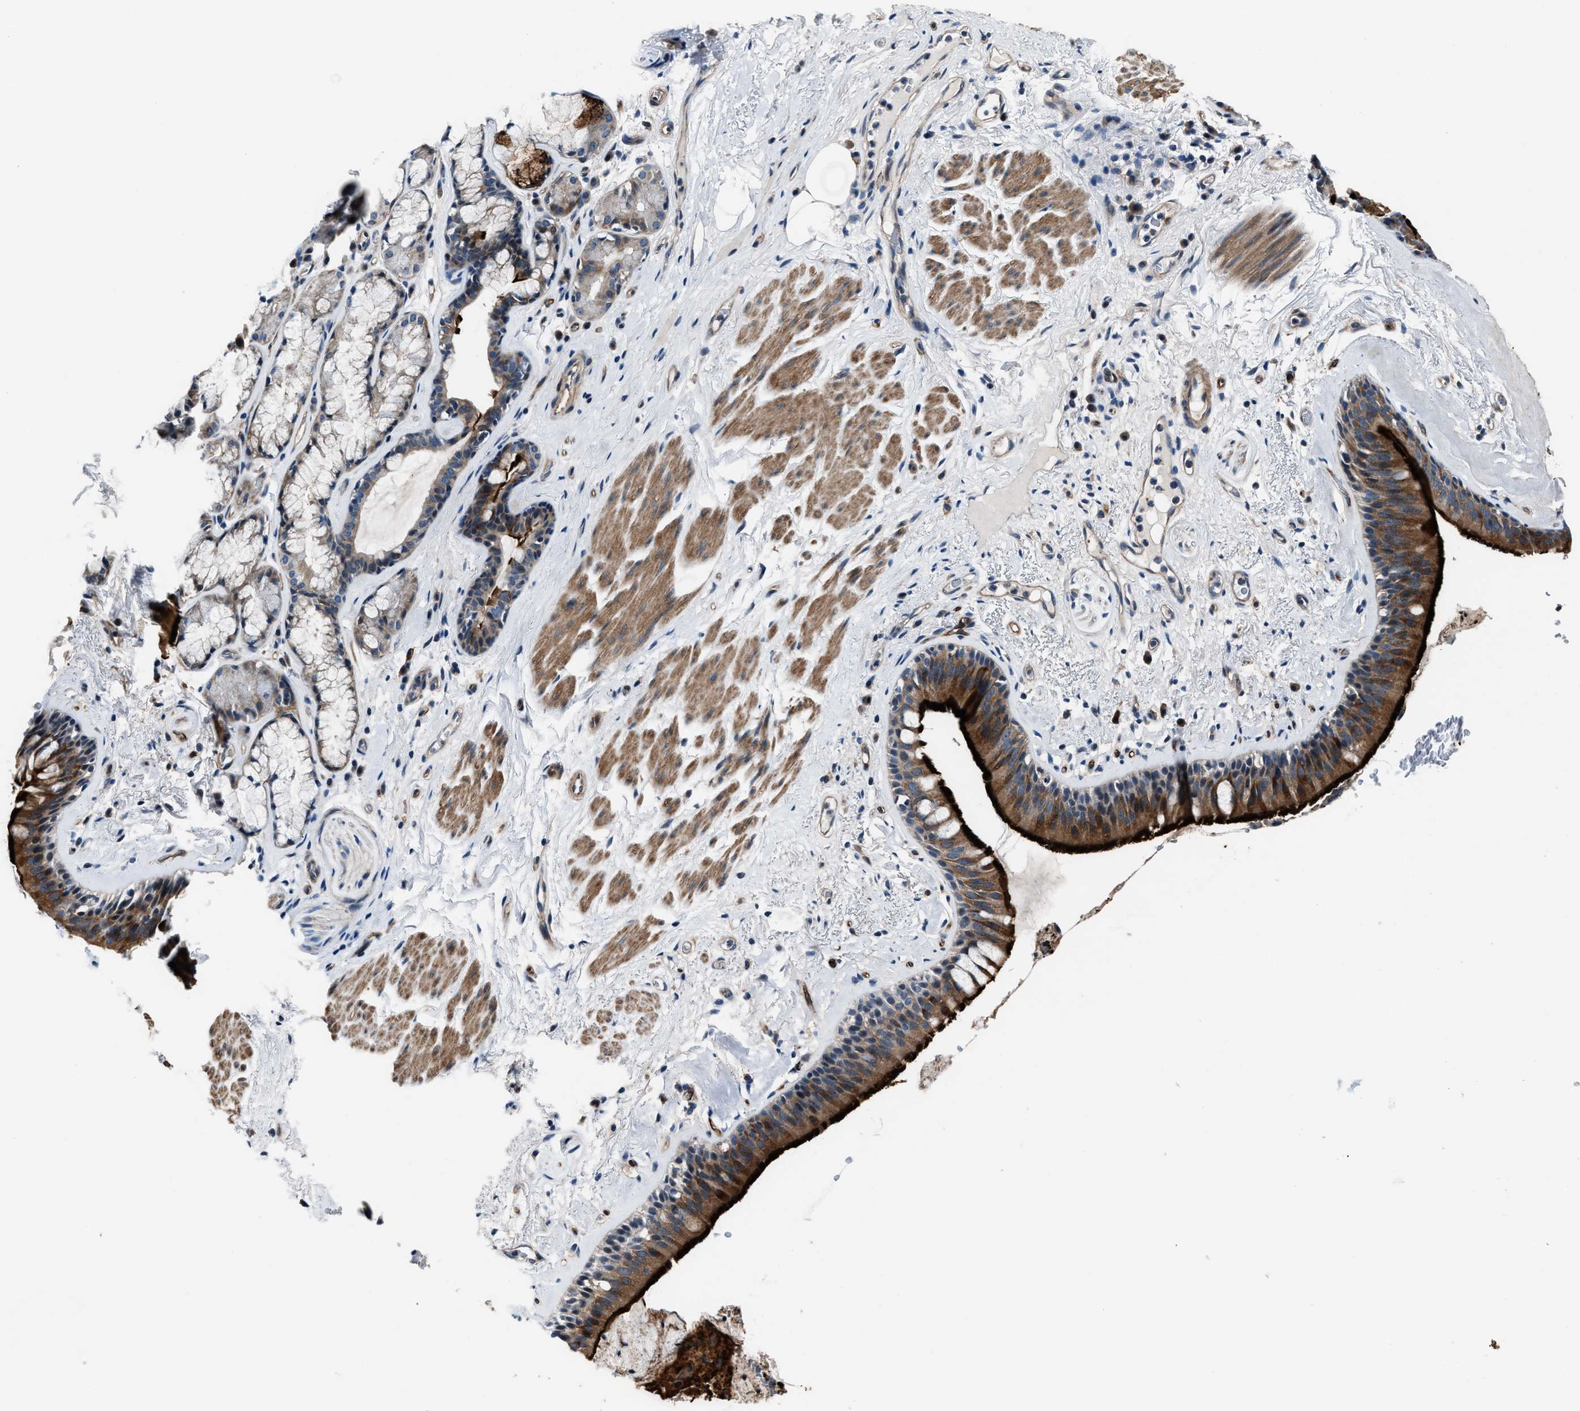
{"staining": {"intensity": "strong", "quantity": ">75%", "location": "cytoplasmic/membranous"}, "tissue": "bronchus", "cell_type": "Respiratory epithelial cells", "image_type": "normal", "snomed": [{"axis": "morphology", "description": "Normal tissue, NOS"}, {"axis": "topography", "description": "Cartilage tissue"}], "caption": "Strong cytoplasmic/membranous positivity for a protein is appreciated in about >75% of respiratory epithelial cells of normal bronchus using immunohistochemistry.", "gene": "MPDZ", "patient": {"sex": "female", "age": 63}}